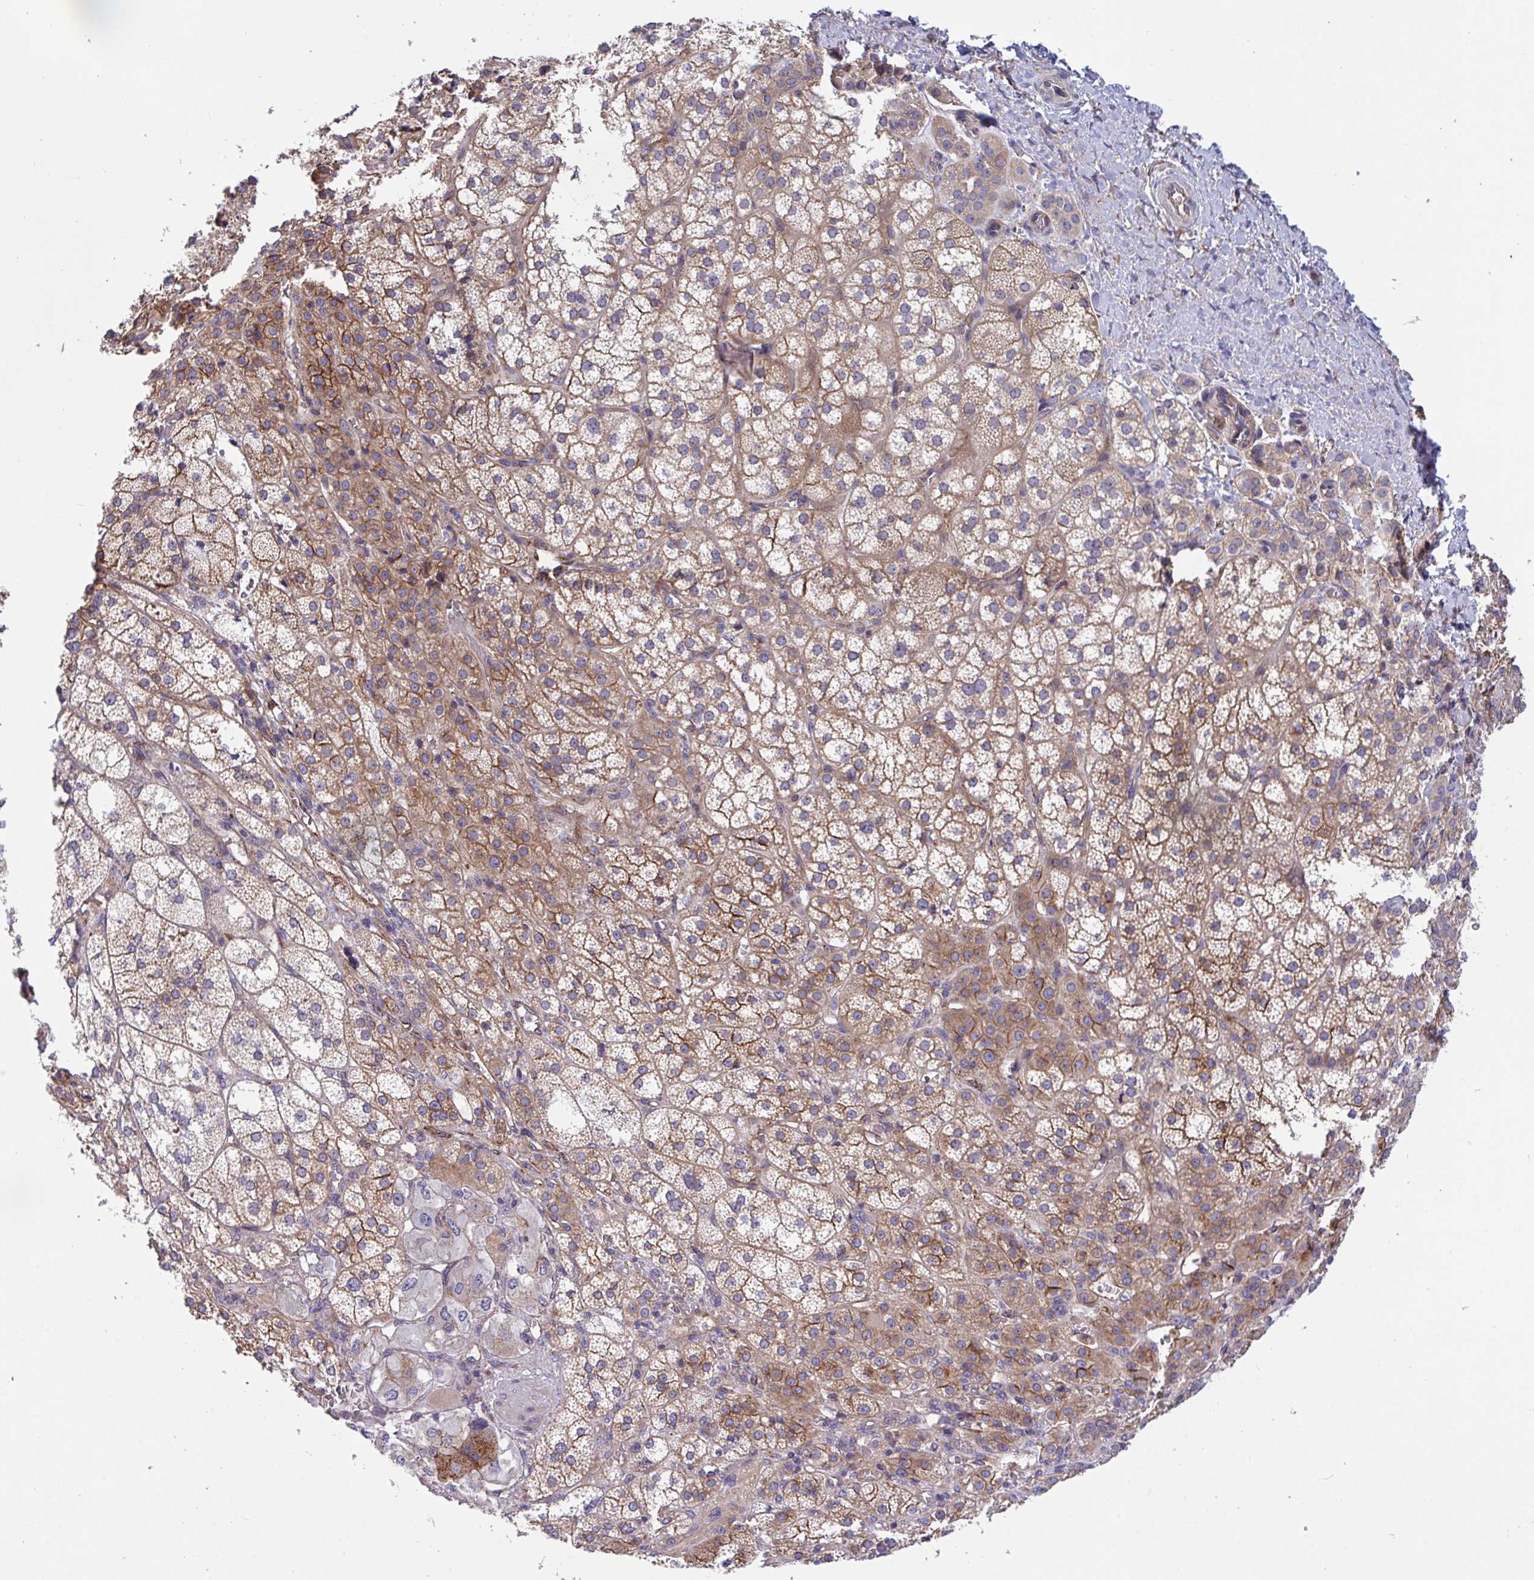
{"staining": {"intensity": "strong", "quantity": "25%-75%", "location": "cytoplasmic/membranous"}, "tissue": "adrenal gland", "cell_type": "Glandular cells", "image_type": "normal", "snomed": [{"axis": "morphology", "description": "Normal tissue, NOS"}, {"axis": "topography", "description": "Adrenal gland"}], "caption": "This micrograph exhibits unremarkable adrenal gland stained with IHC to label a protein in brown. The cytoplasmic/membranous of glandular cells show strong positivity for the protein. Nuclei are counter-stained blue.", "gene": "C4orf36", "patient": {"sex": "female", "age": 60}}